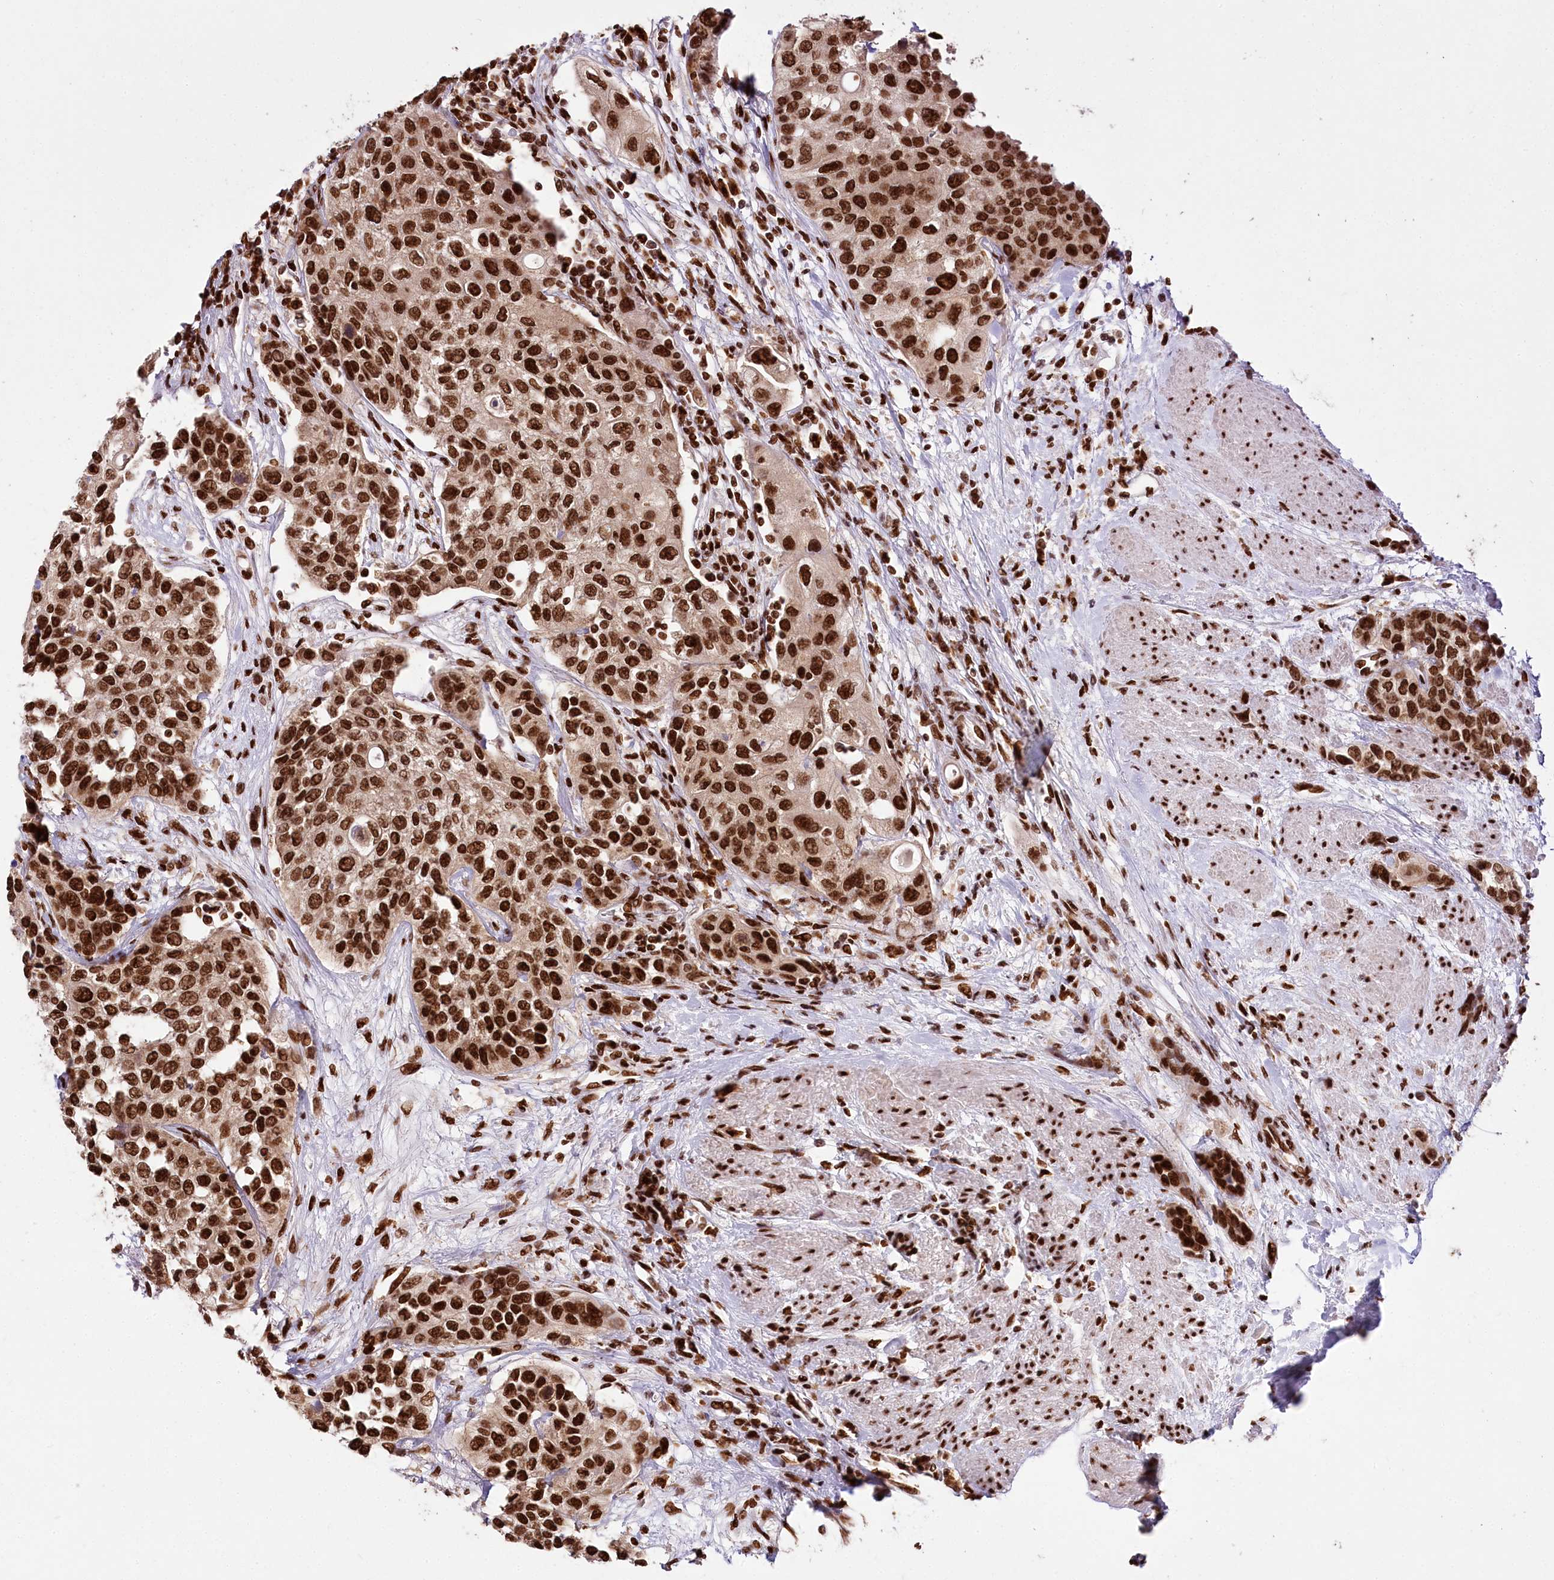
{"staining": {"intensity": "strong", "quantity": ">75%", "location": "nuclear"}, "tissue": "urothelial cancer", "cell_type": "Tumor cells", "image_type": "cancer", "snomed": [{"axis": "morphology", "description": "Normal tissue, NOS"}, {"axis": "morphology", "description": "Urothelial carcinoma, High grade"}, {"axis": "topography", "description": "Vascular tissue"}, {"axis": "topography", "description": "Urinary bladder"}], "caption": "Immunohistochemical staining of urothelial cancer reveals high levels of strong nuclear protein positivity in about >75% of tumor cells. (DAB (3,3'-diaminobenzidine) IHC with brightfield microscopy, high magnification).", "gene": "SMARCE1", "patient": {"sex": "female", "age": 56}}